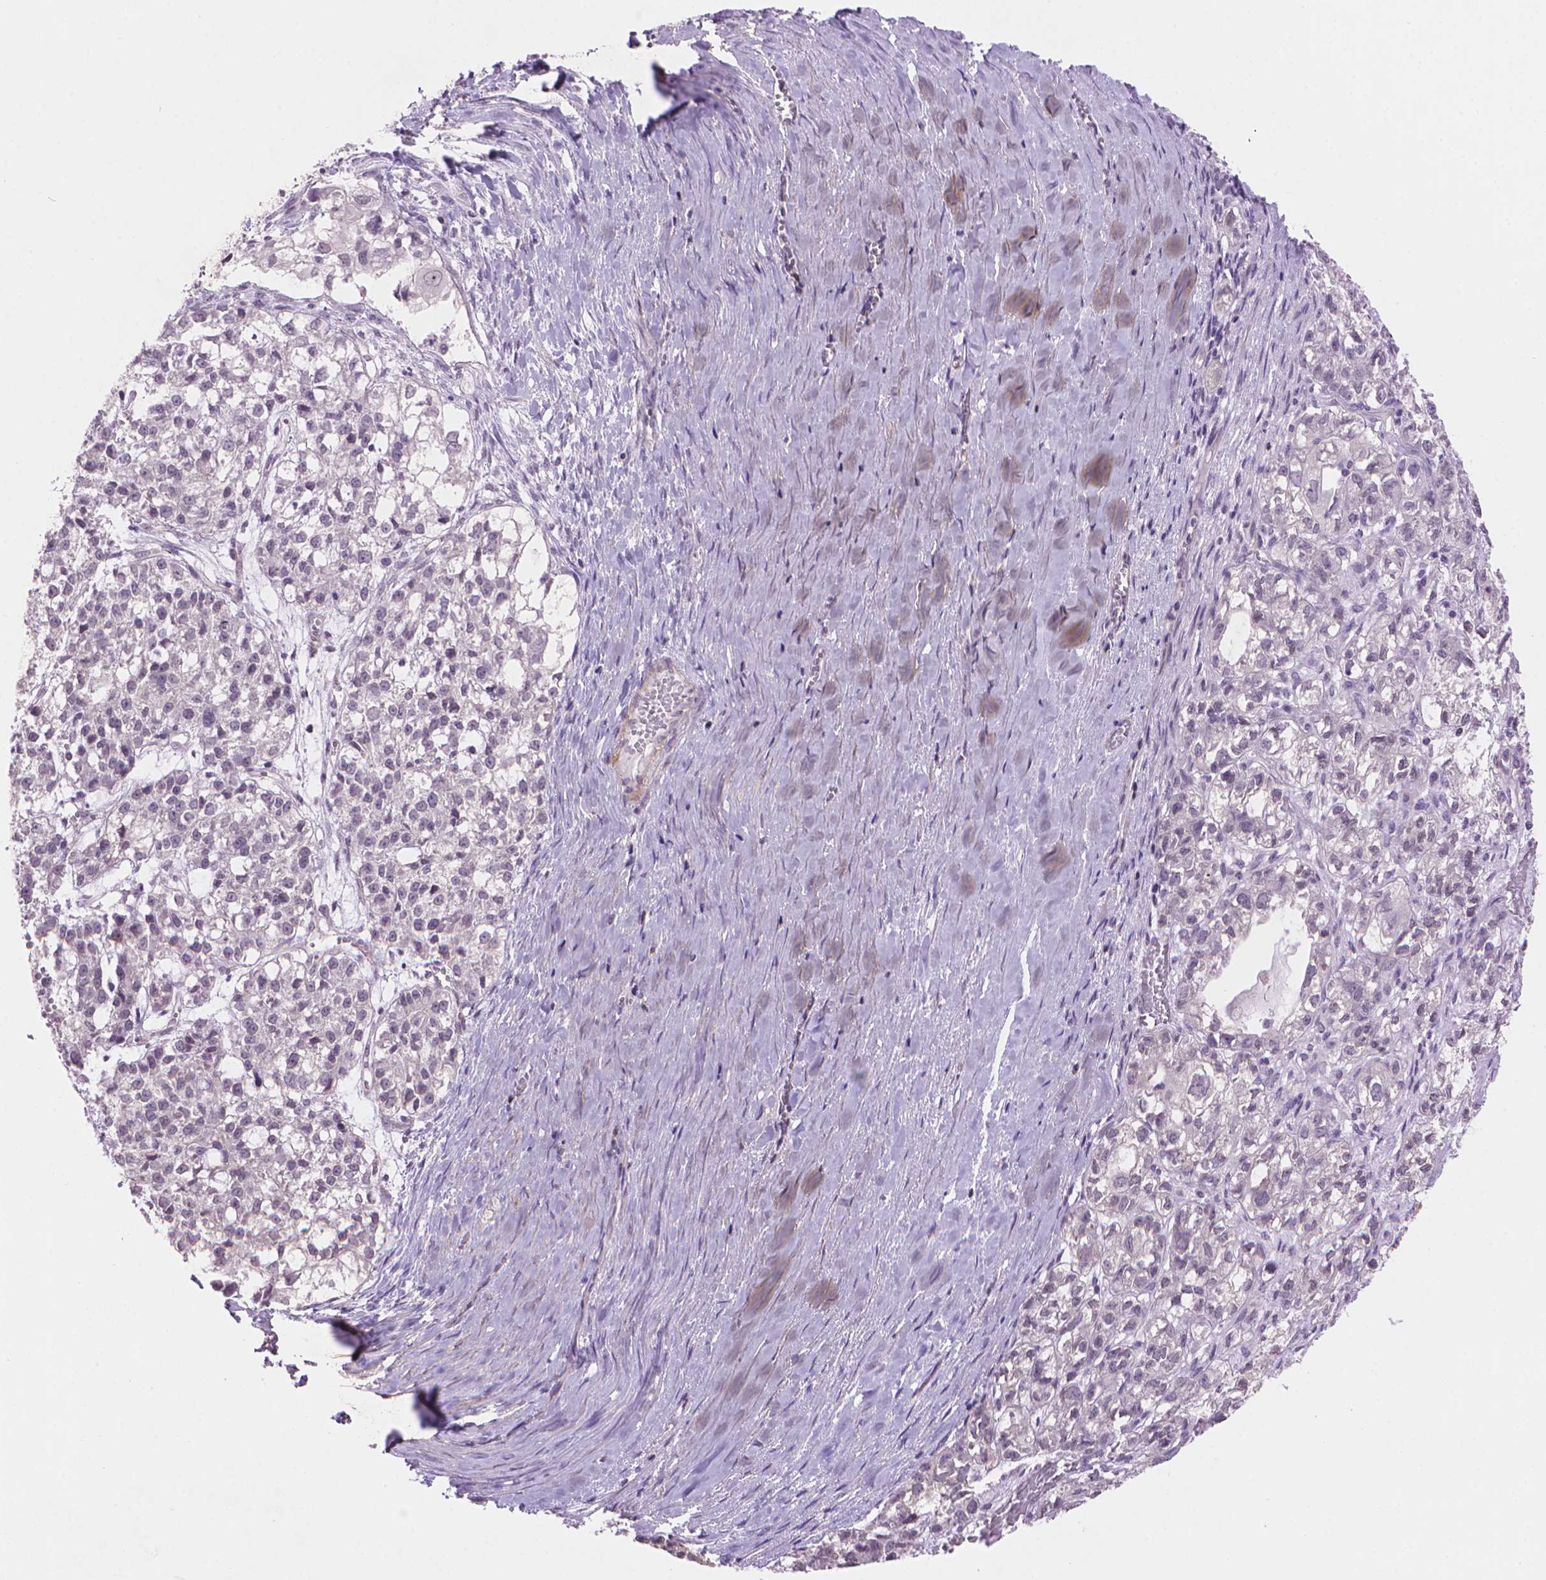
{"staining": {"intensity": "negative", "quantity": "none", "location": "none"}, "tissue": "ovarian cancer", "cell_type": "Tumor cells", "image_type": "cancer", "snomed": [{"axis": "morphology", "description": "Carcinoma, endometroid"}, {"axis": "topography", "description": "Ovary"}], "caption": "This photomicrograph is of endometroid carcinoma (ovarian) stained with immunohistochemistry to label a protein in brown with the nuclei are counter-stained blue. There is no positivity in tumor cells.", "gene": "TMEM184A", "patient": {"sex": "female", "age": 64}}